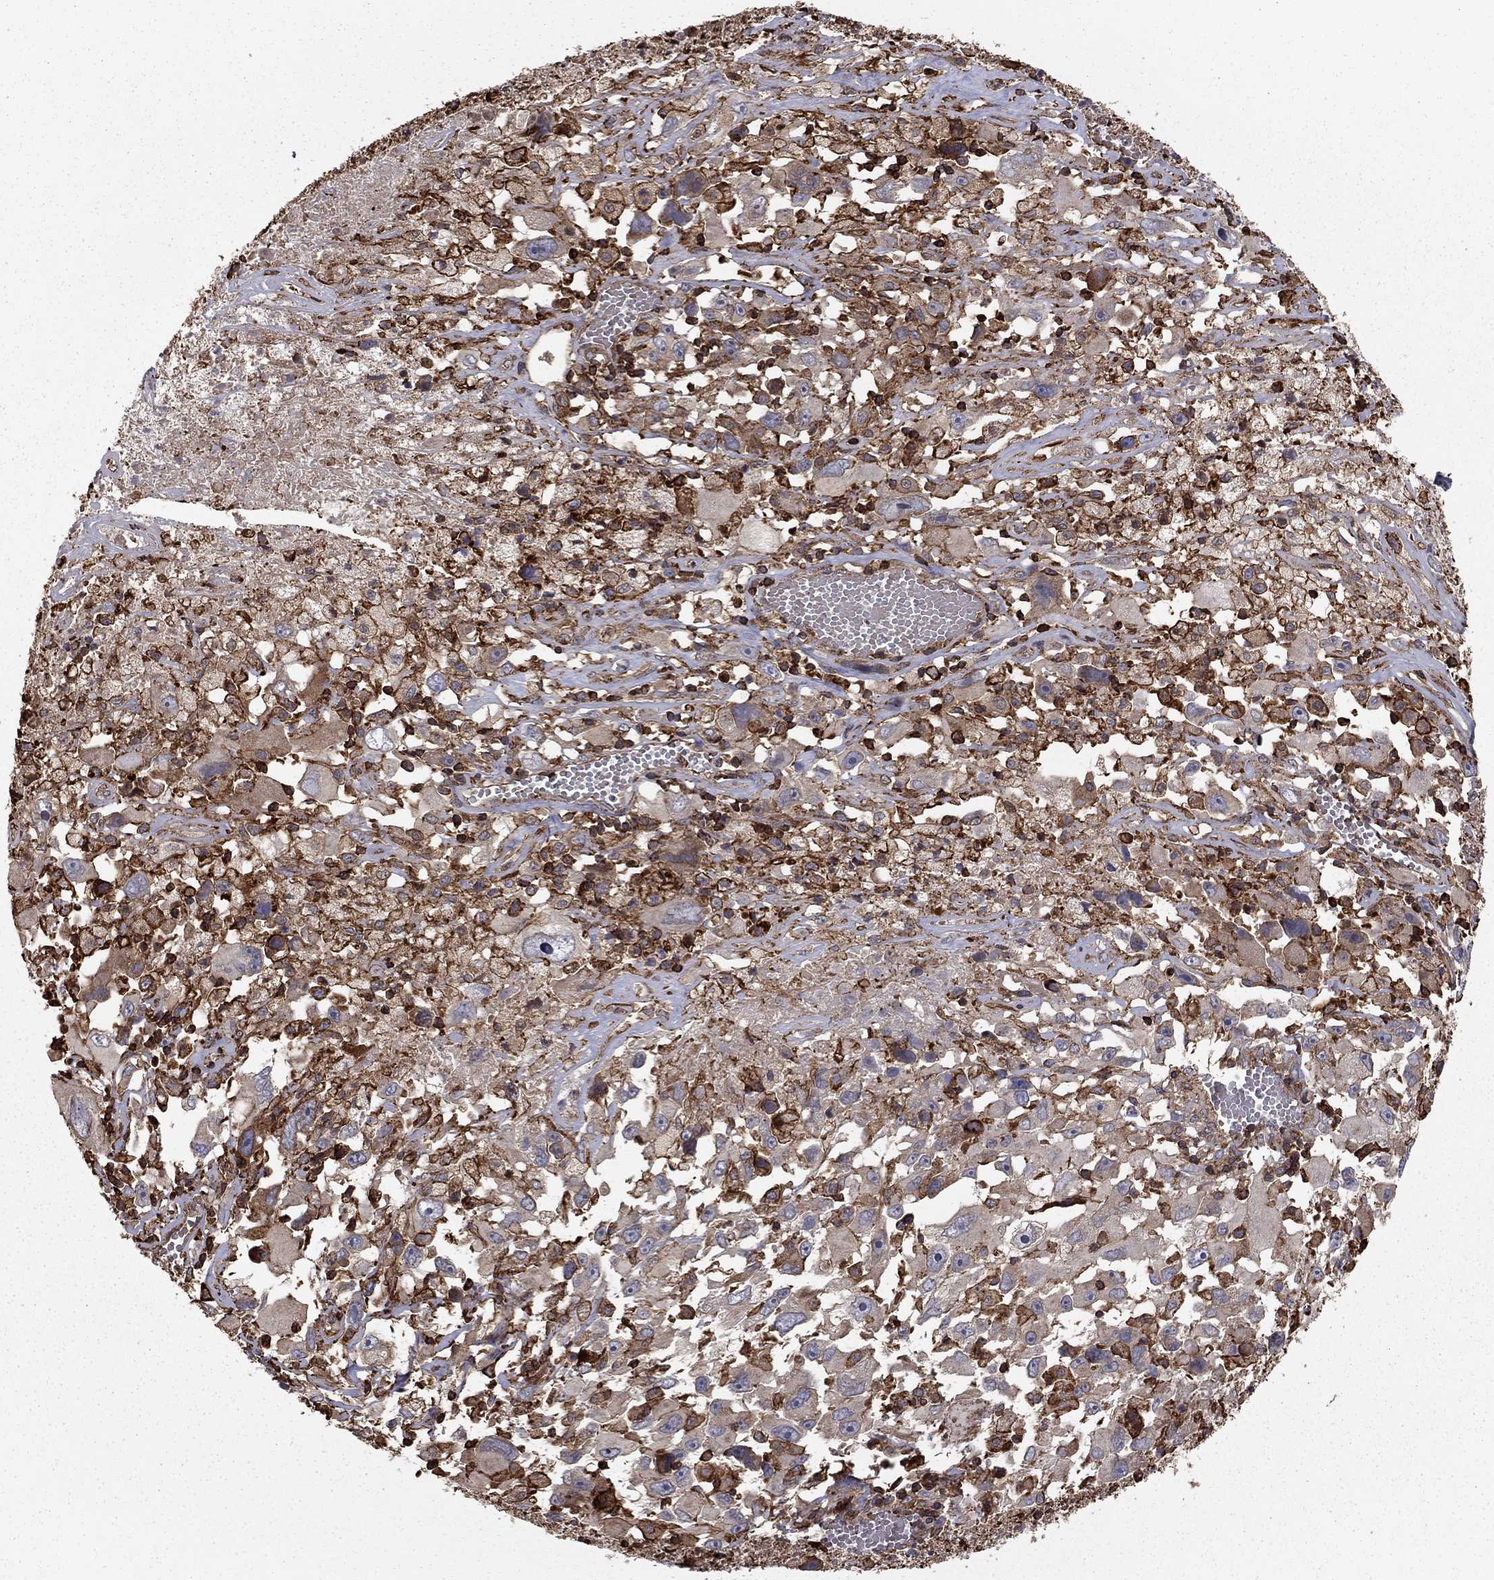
{"staining": {"intensity": "weak", "quantity": "<25%", "location": "cytoplasmic/membranous"}, "tissue": "melanoma", "cell_type": "Tumor cells", "image_type": "cancer", "snomed": [{"axis": "morphology", "description": "Malignant melanoma, Metastatic site"}, {"axis": "topography", "description": "Soft tissue"}], "caption": "A histopathology image of melanoma stained for a protein displays no brown staining in tumor cells. Nuclei are stained in blue.", "gene": "HABP4", "patient": {"sex": "male", "age": 50}}